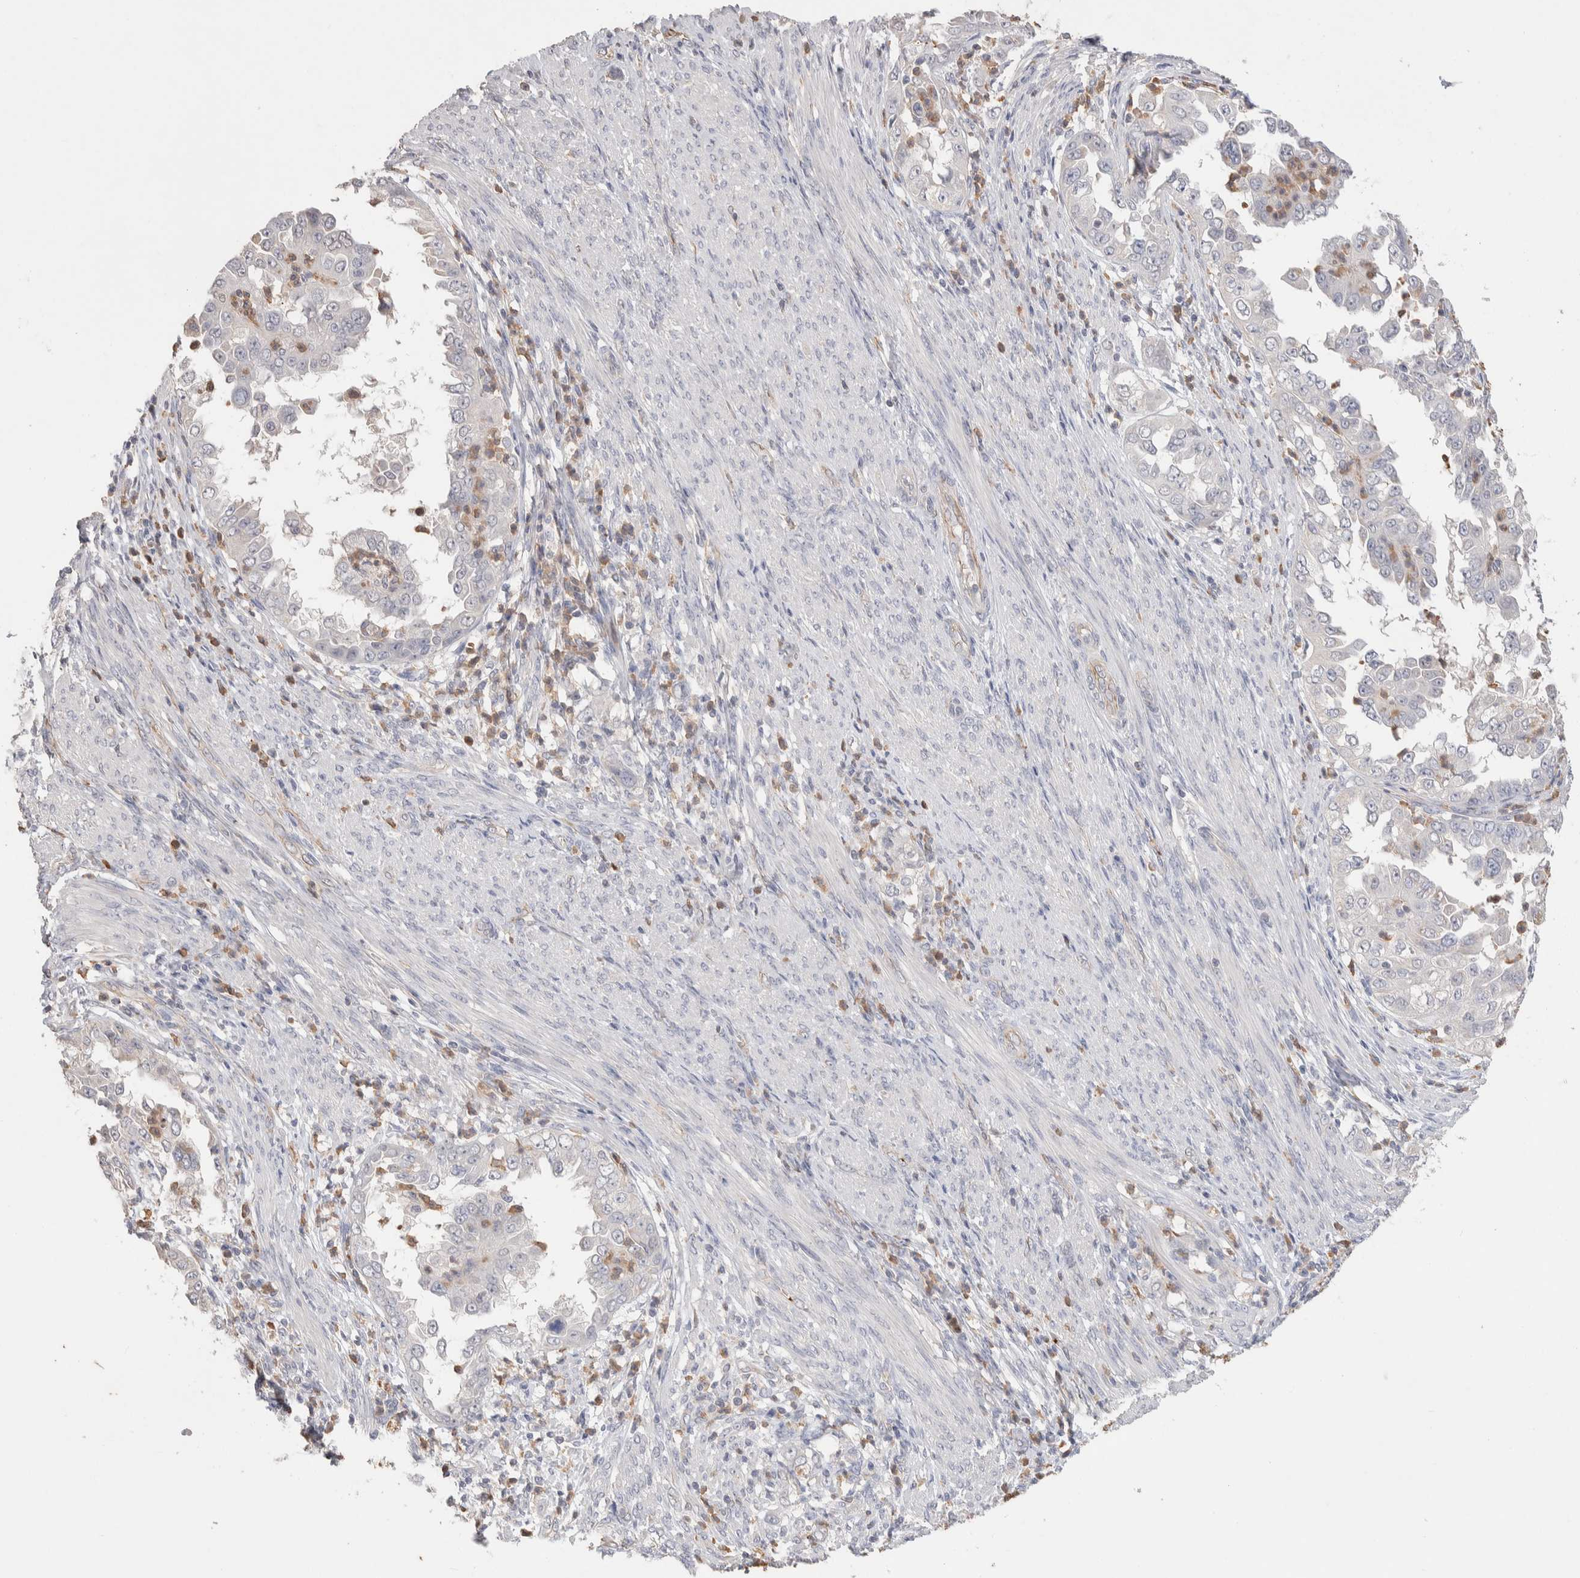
{"staining": {"intensity": "negative", "quantity": "none", "location": "none"}, "tissue": "endometrial cancer", "cell_type": "Tumor cells", "image_type": "cancer", "snomed": [{"axis": "morphology", "description": "Adenocarcinoma, NOS"}, {"axis": "topography", "description": "Endometrium"}], "caption": "Endometrial adenocarcinoma was stained to show a protein in brown. There is no significant positivity in tumor cells.", "gene": "FFAR2", "patient": {"sex": "female", "age": 85}}